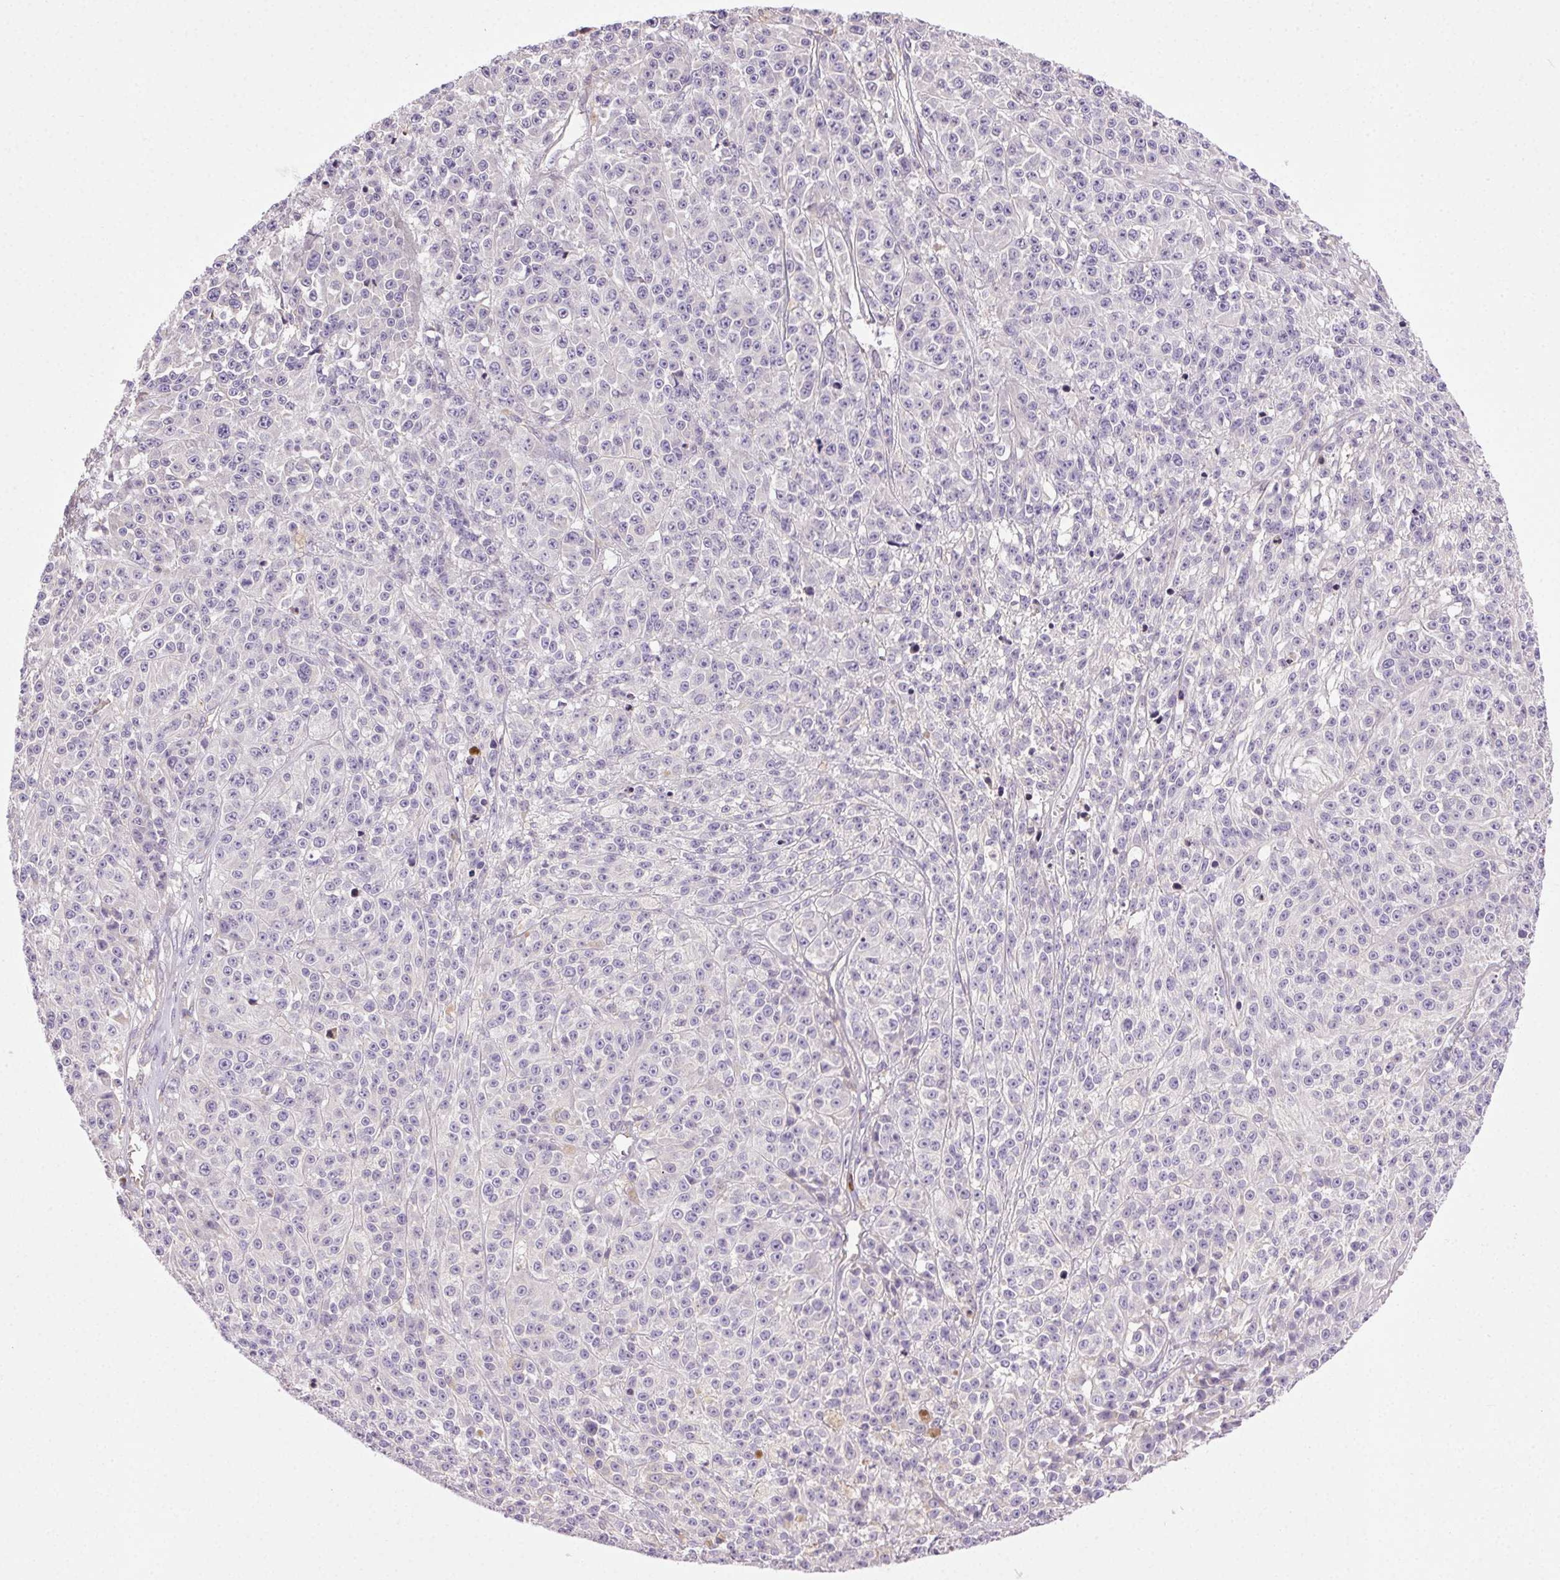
{"staining": {"intensity": "negative", "quantity": "none", "location": "none"}, "tissue": "melanoma", "cell_type": "Tumor cells", "image_type": "cancer", "snomed": [{"axis": "morphology", "description": "Malignant melanoma, NOS"}, {"axis": "topography", "description": "Skin"}], "caption": "DAB immunohistochemical staining of melanoma demonstrates no significant positivity in tumor cells. The staining was performed using DAB to visualize the protein expression in brown, while the nuclei were stained in blue with hematoxylin (Magnification: 20x).", "gene": "SNX31", "patient": {"sex": "female", "age": 58}}